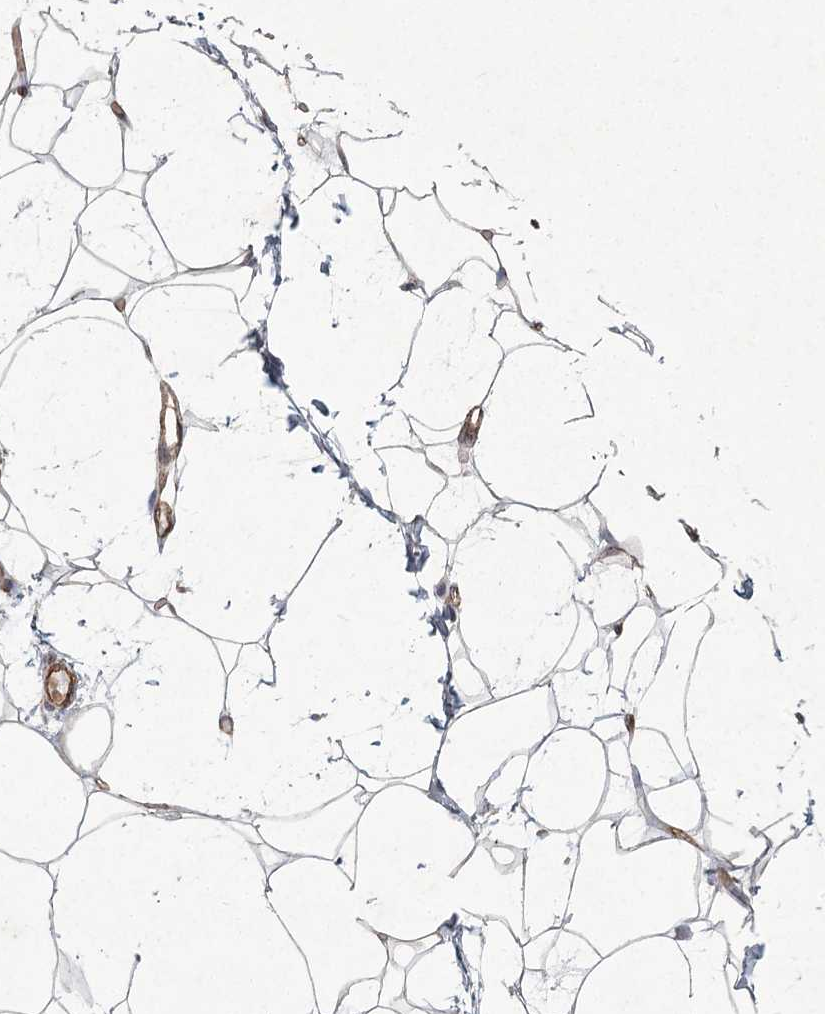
{"staining": {"intensity": "weak", "quantity": "25%-75%", "location": "cytoplasmic/membranous"}, "tissue": "adipose tissue", "cell_type": "Adipocytes", "image_type": "normal", "snomed": [{"axis": "morphology", "description": "Normal tissue, NOS"}, {"axis": "topography", "description": "Breast"}], "caption": "Adipose tissue stained with IHC shows weak cytoplasmic/membranous expression in approximately 25%-75% of adipocytes.", "gene": "MEPE", "patient": {"sex": "female", "age": 23}}